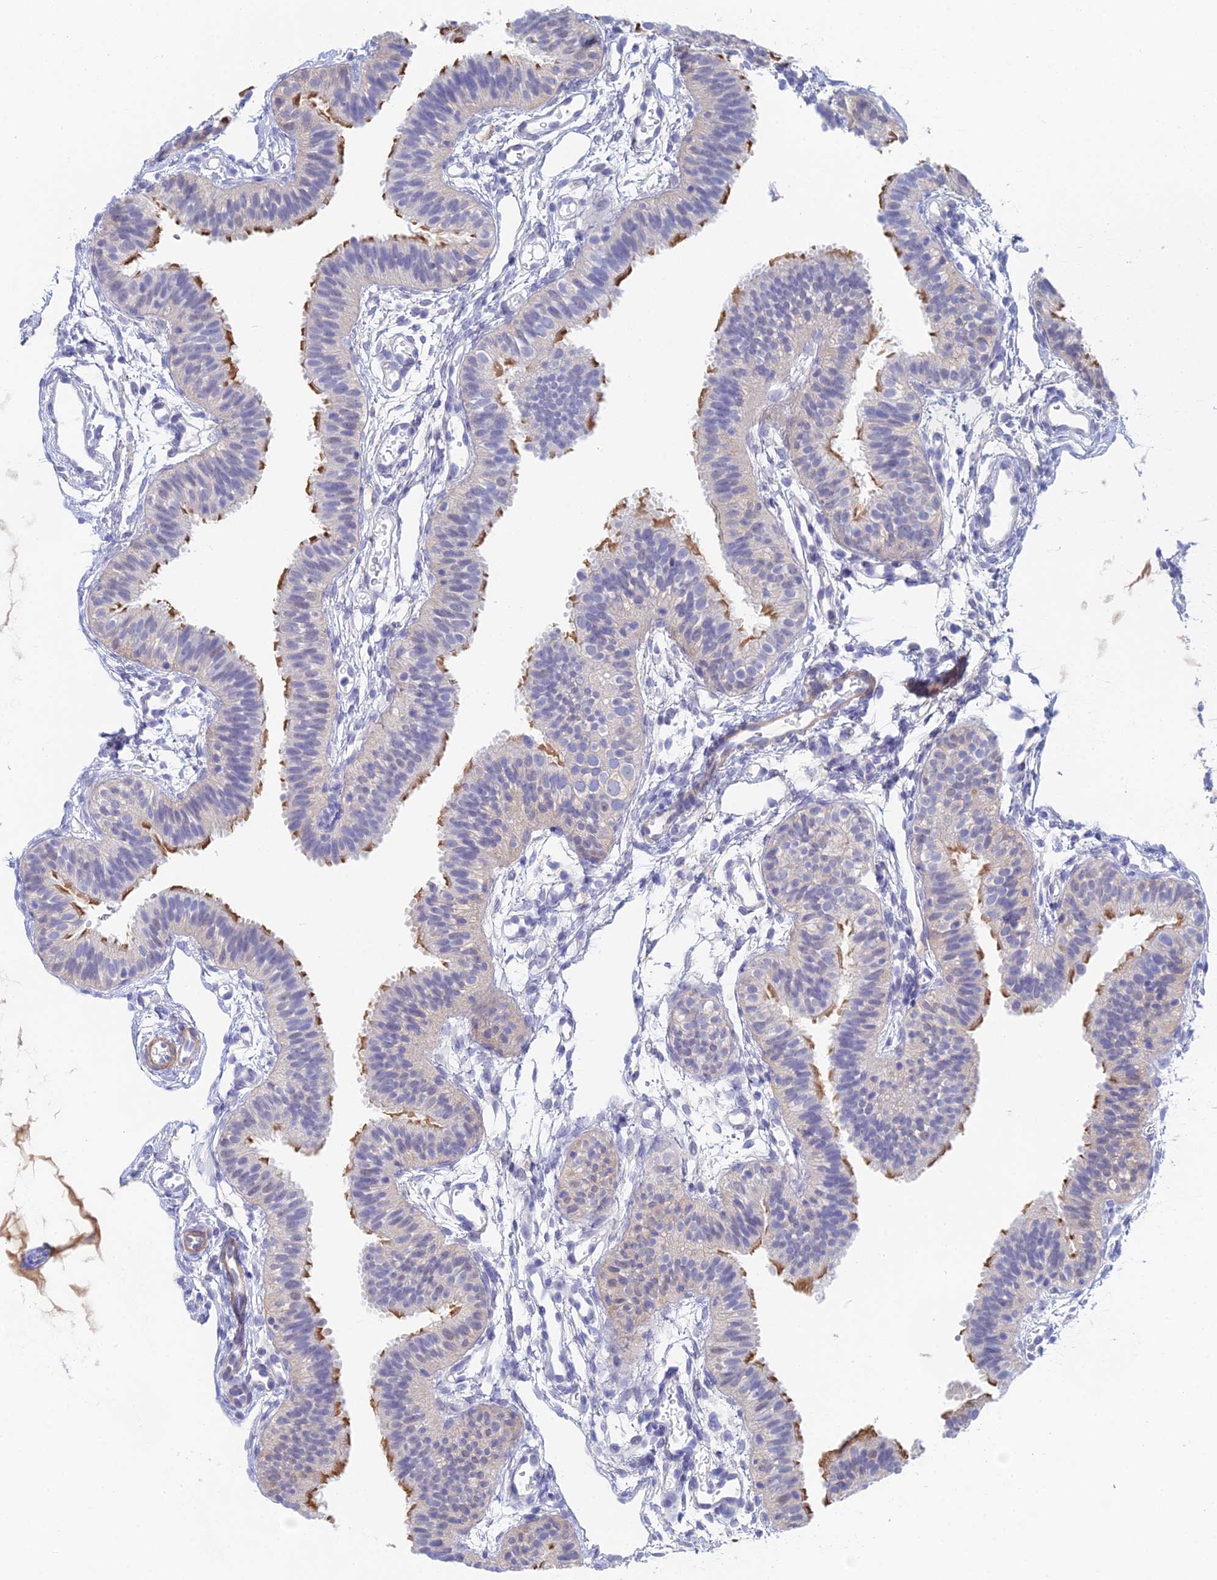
{"staining": {"intensity": "moderate", "quantity": "<25%", "location": "cytoplasmic/membranous"}, "tissue": "fallopian tube", "cell_type": "Glandular cells", "image_type": "normal", "snomed": [{"axis": "morphology", "description": "Normal tissue, NOS"}, {"axis": "topography", "description": "Fallopian tube"}], "caption": "Protein staining by IHC exhibits moderate cytoplasmic/membranous expression in about <25% of glandular cells in benign fallopian tube.", "gene": "DNAH14", "patient": {"sex": "female", "age": 35}}